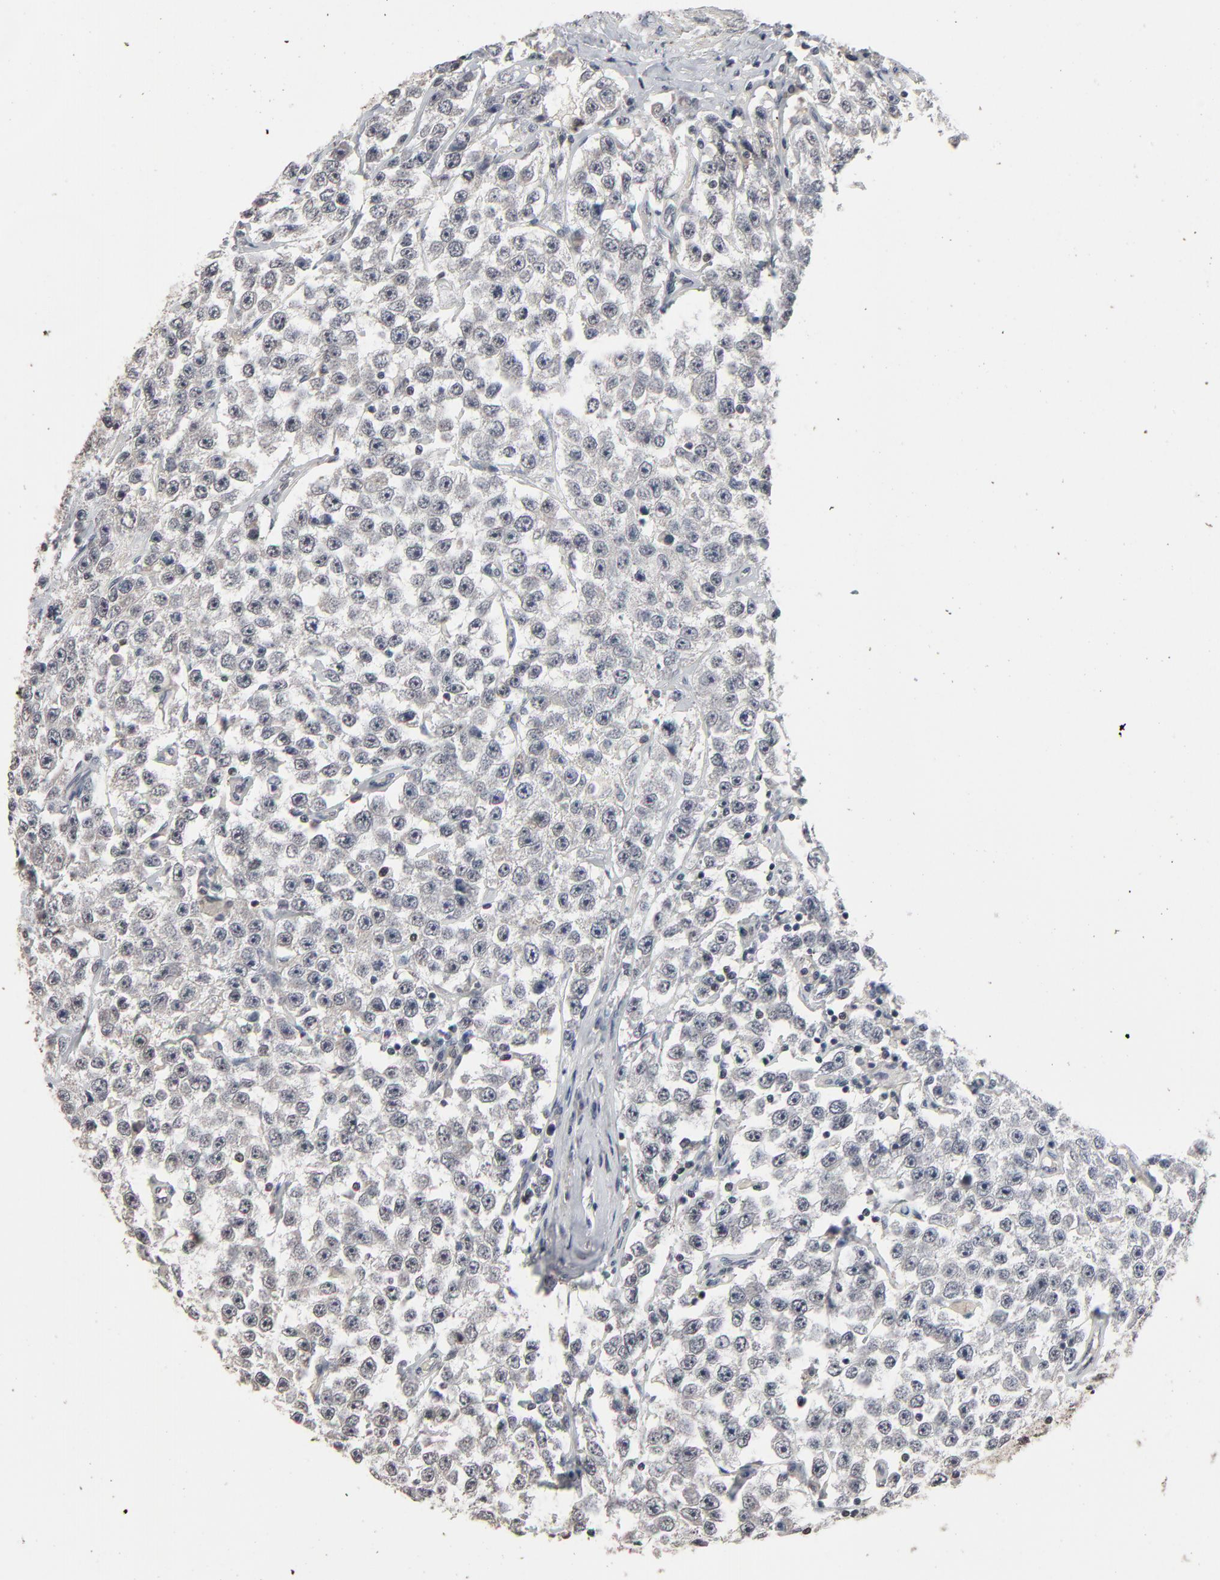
{"staining": {"intensity": "strong", "quantity": "25%-75%", "location": "cytoplasmic/membranous,nuclear"}, "tissue": "testis cancer", "cell_type": "Tumor cells", "image_type": "cancer", "snomed": [{"axis": "morphology", "description": "Seminoma, NOS"}, {"axis": "topography", "description": "Testis"}], "caption": "The immunohistochemical stain labels strong cytoplasmic/membranous and nuclear positivity in tumor cells of testis cancer (seminoma) tissue.", "gene": "ZNF419", "patient": {"sex": "male", "age": 52}}